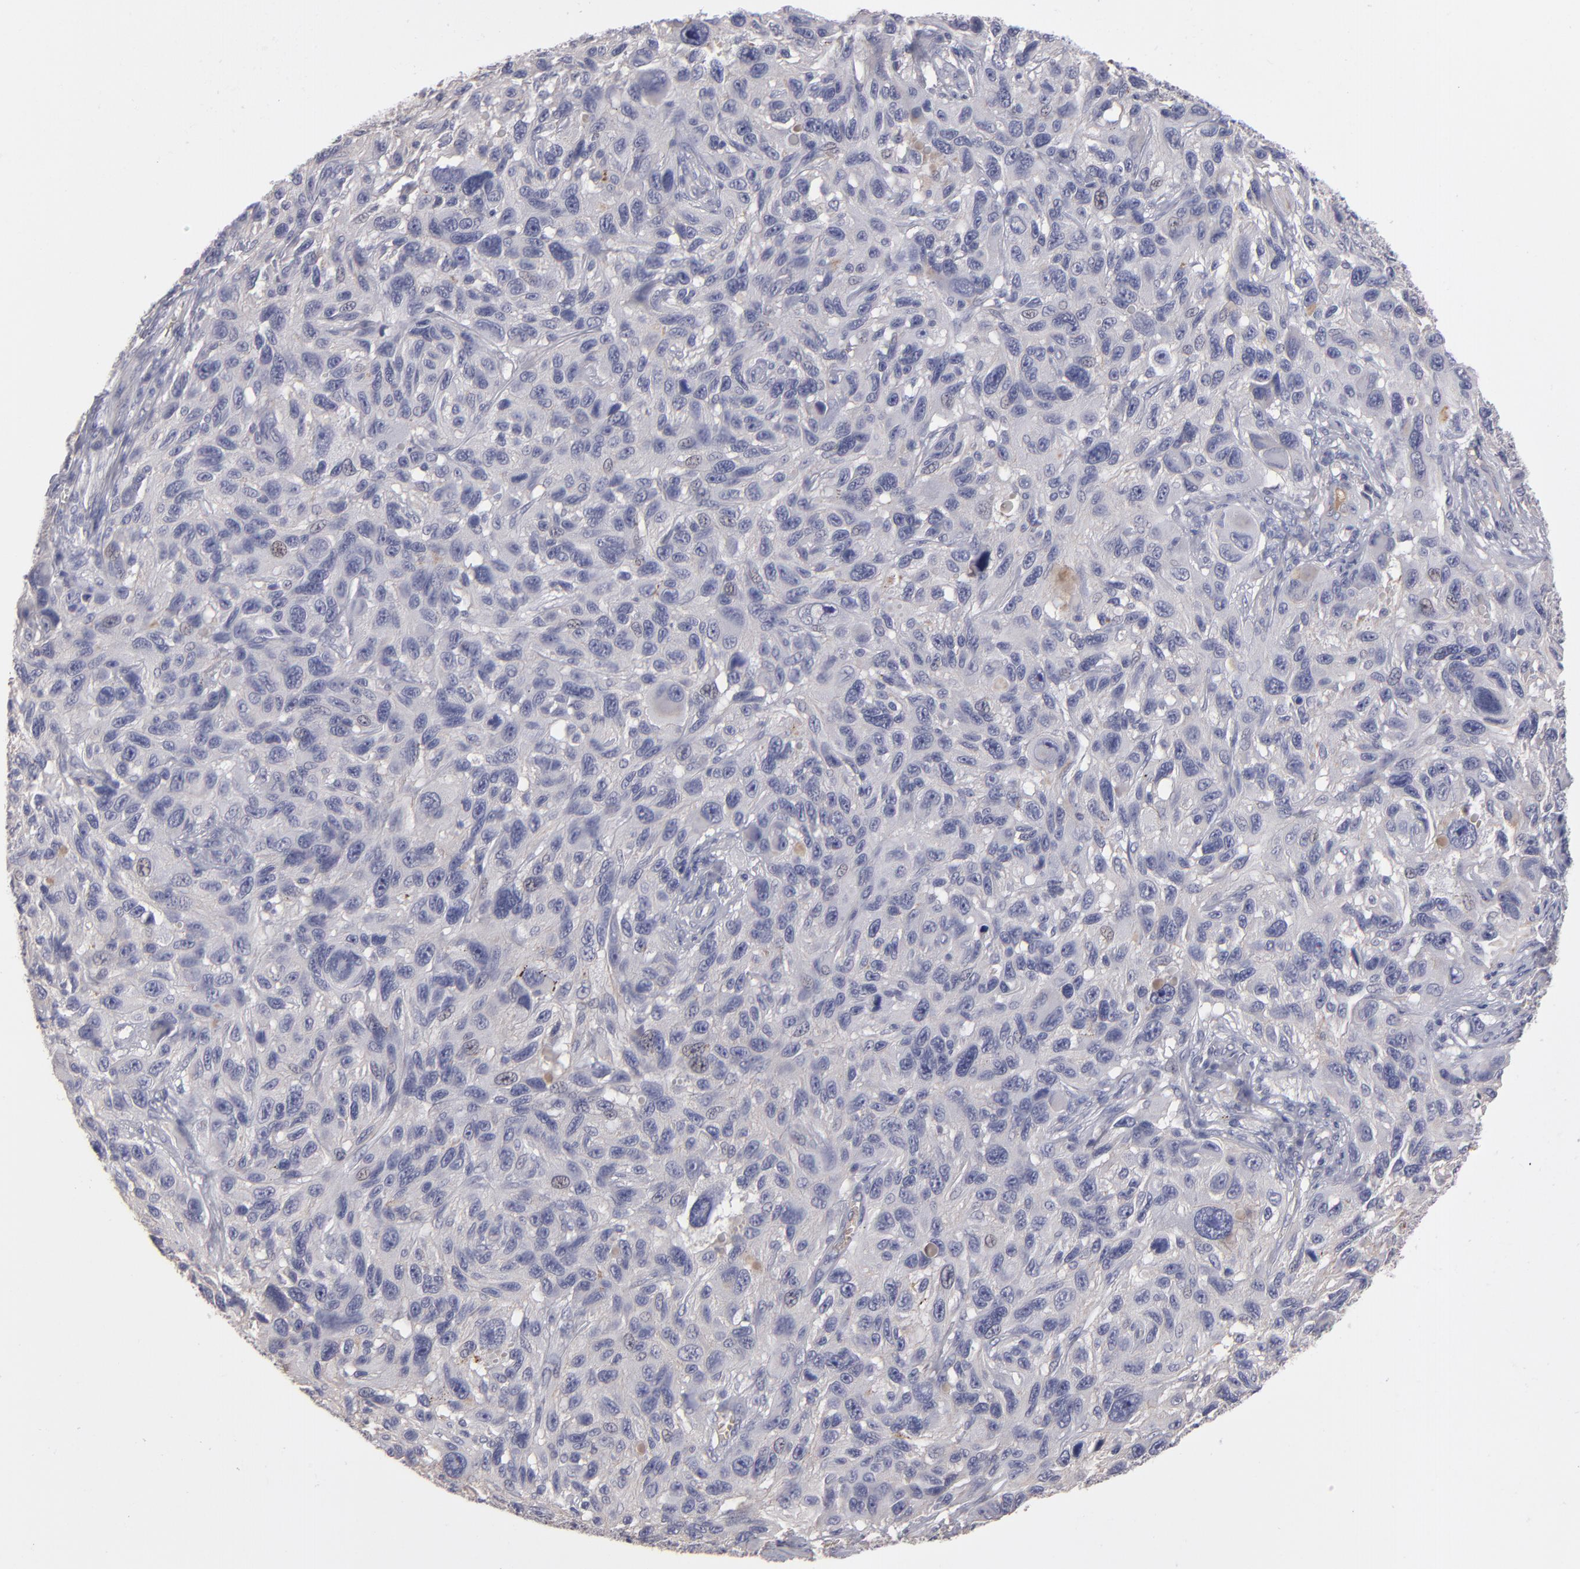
{"staining": {"intensity": "negative", "quantity": "none", "location": "none"}, "tissue": "melanoma", "cell_type": "Tumor cells", "image_type": "cancer", "snomed": [{"axis": "morphology", "description": "Malignant melanoma, NOS"}, {"axis": "topography", "description": "Skin"}], "caption": "Protein analysis of melanoma displays no significant staining in tumor cells.", "gene": "ITIH4", "patient": {"sex": "male", "age": 53}}